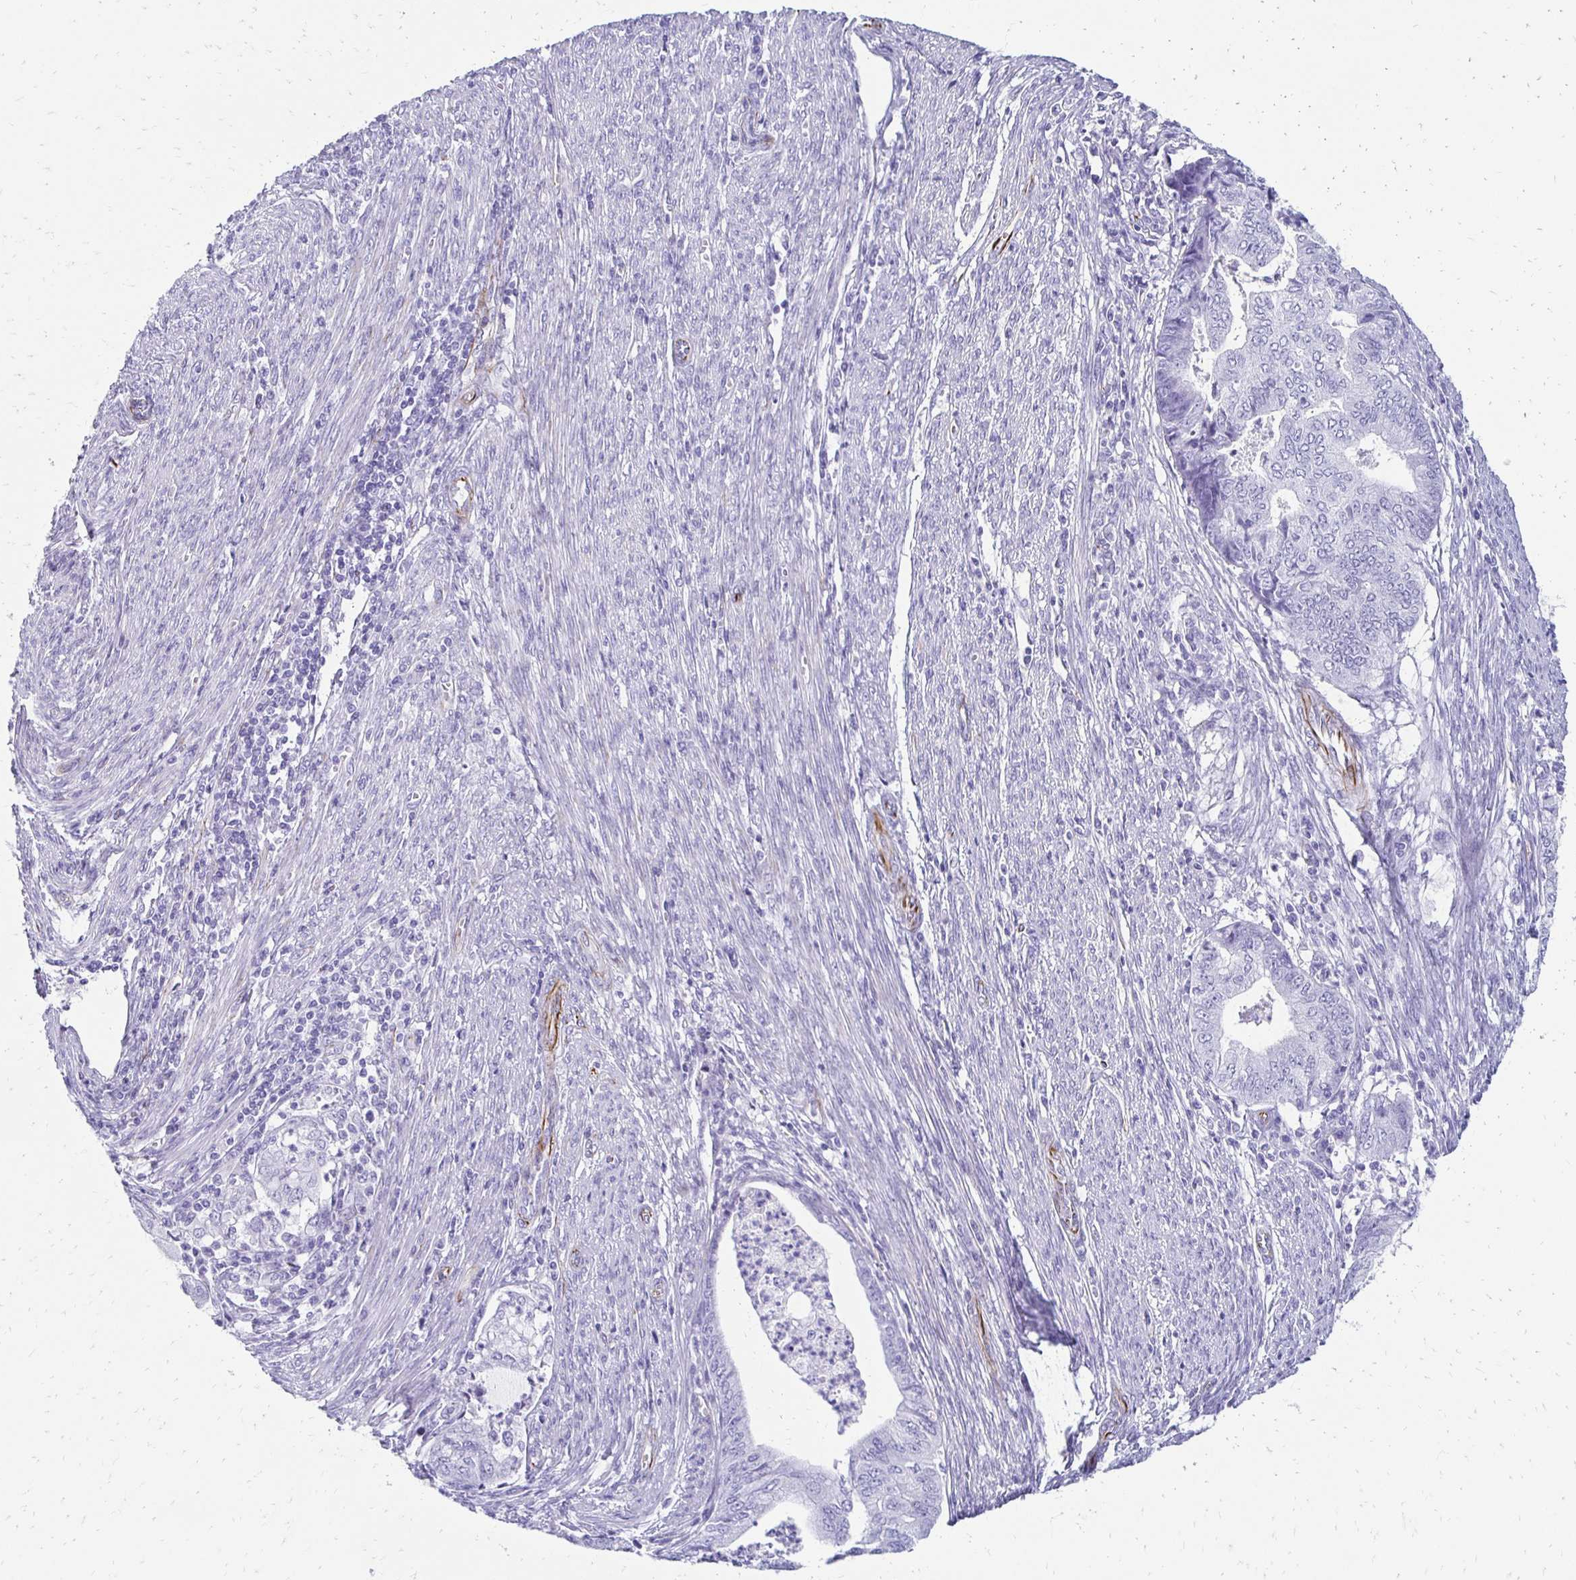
{"staining": {"intensity": "moderate", "quantity": "<25%", "location": "cytoplasmic/membranous"}, "tissue": "endometrial cancer", "cell_type": "Tumor cells", "image_type": "cancer", "snomed": [{"axis": "morphology", "description": "Adenocarcinoma, NOS"}, {"axis": "topography", "description": "Endometrium"}], "caption": "Immunohistochemical staining of human endometrial adenocarcinoma displays low levels of moderate cytoplasmic/membranous protein expression in approximately <25% of tumor cells. (Brightfield microscopy of DAB IHC at high magnification).", "gene": "TMEM54", "patient": {"sex": "female", "age": 79}}